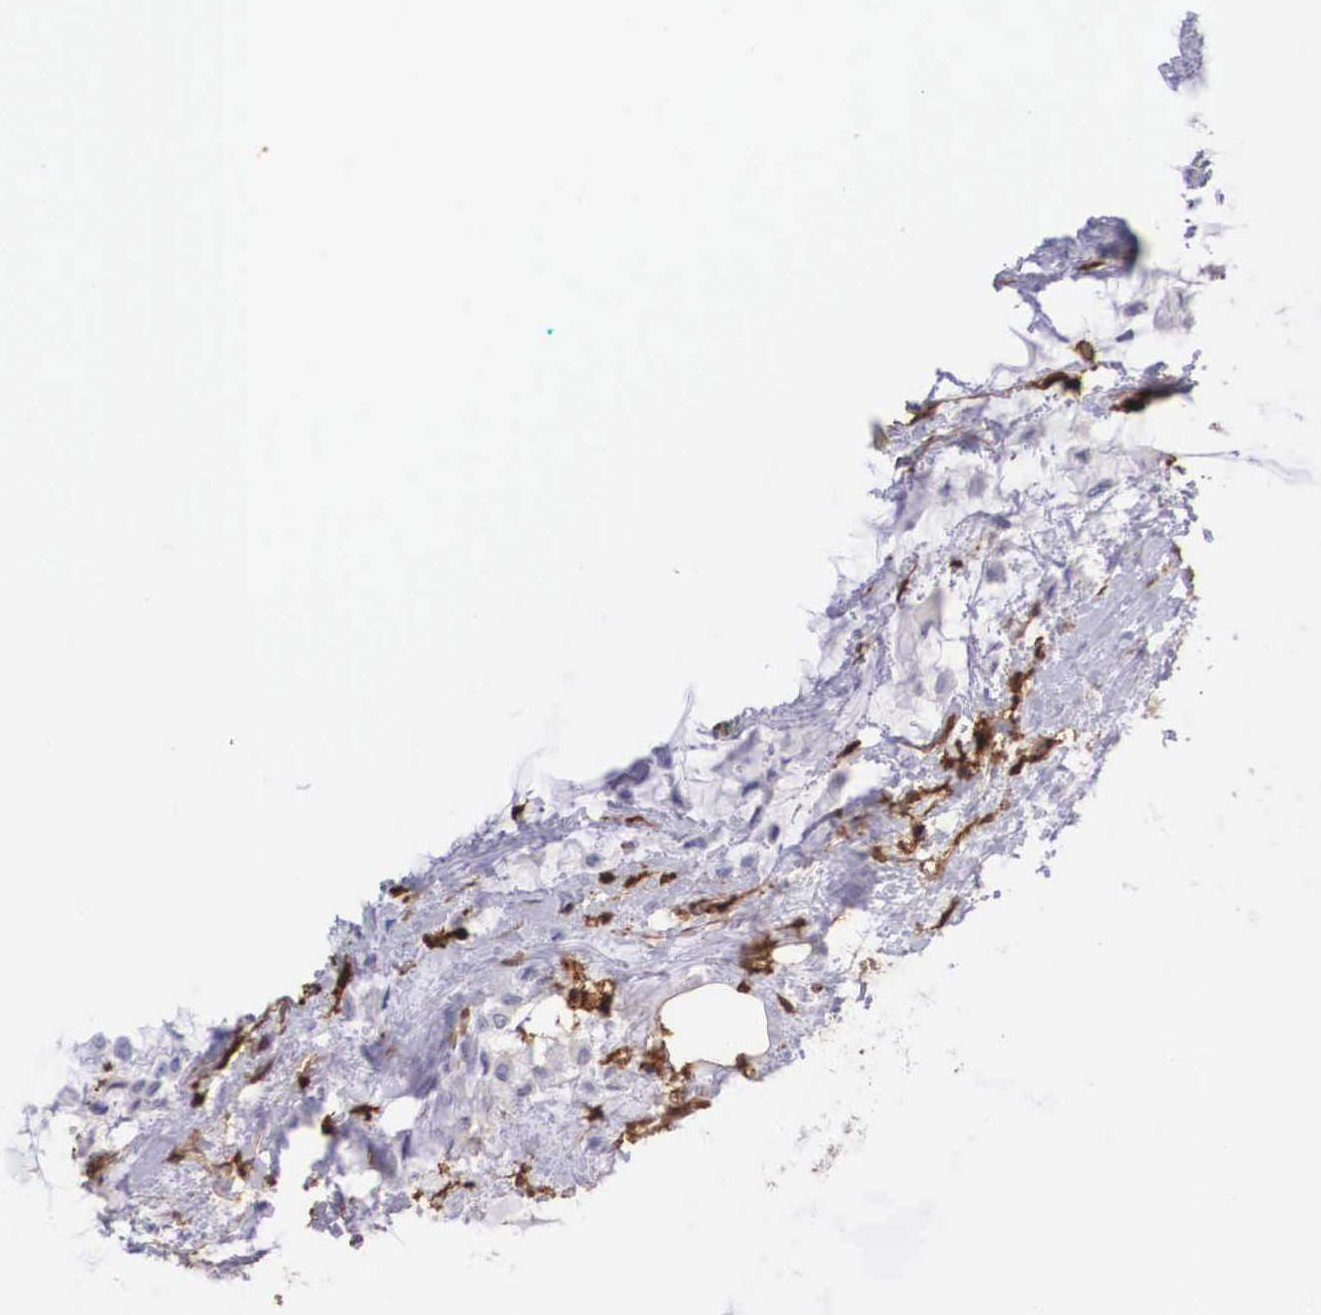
{"staining": {"intensity": "negative", "quantity": "none", "location": "none"}, "tissue": "breast cancer", "cell_type": "Tumor cells", "image_type": "cancer", "snomed": [{"axis": "morphology", "description": "Lobular carcinoma"}, {"axis": "topography", "description": "Breast"}], "caption": "Photomicrograph shows no protein staining in tumor cells of breast cancer tissue.", "gene": "LGALS1", "patient": {"sex": "female", "age": 85}}